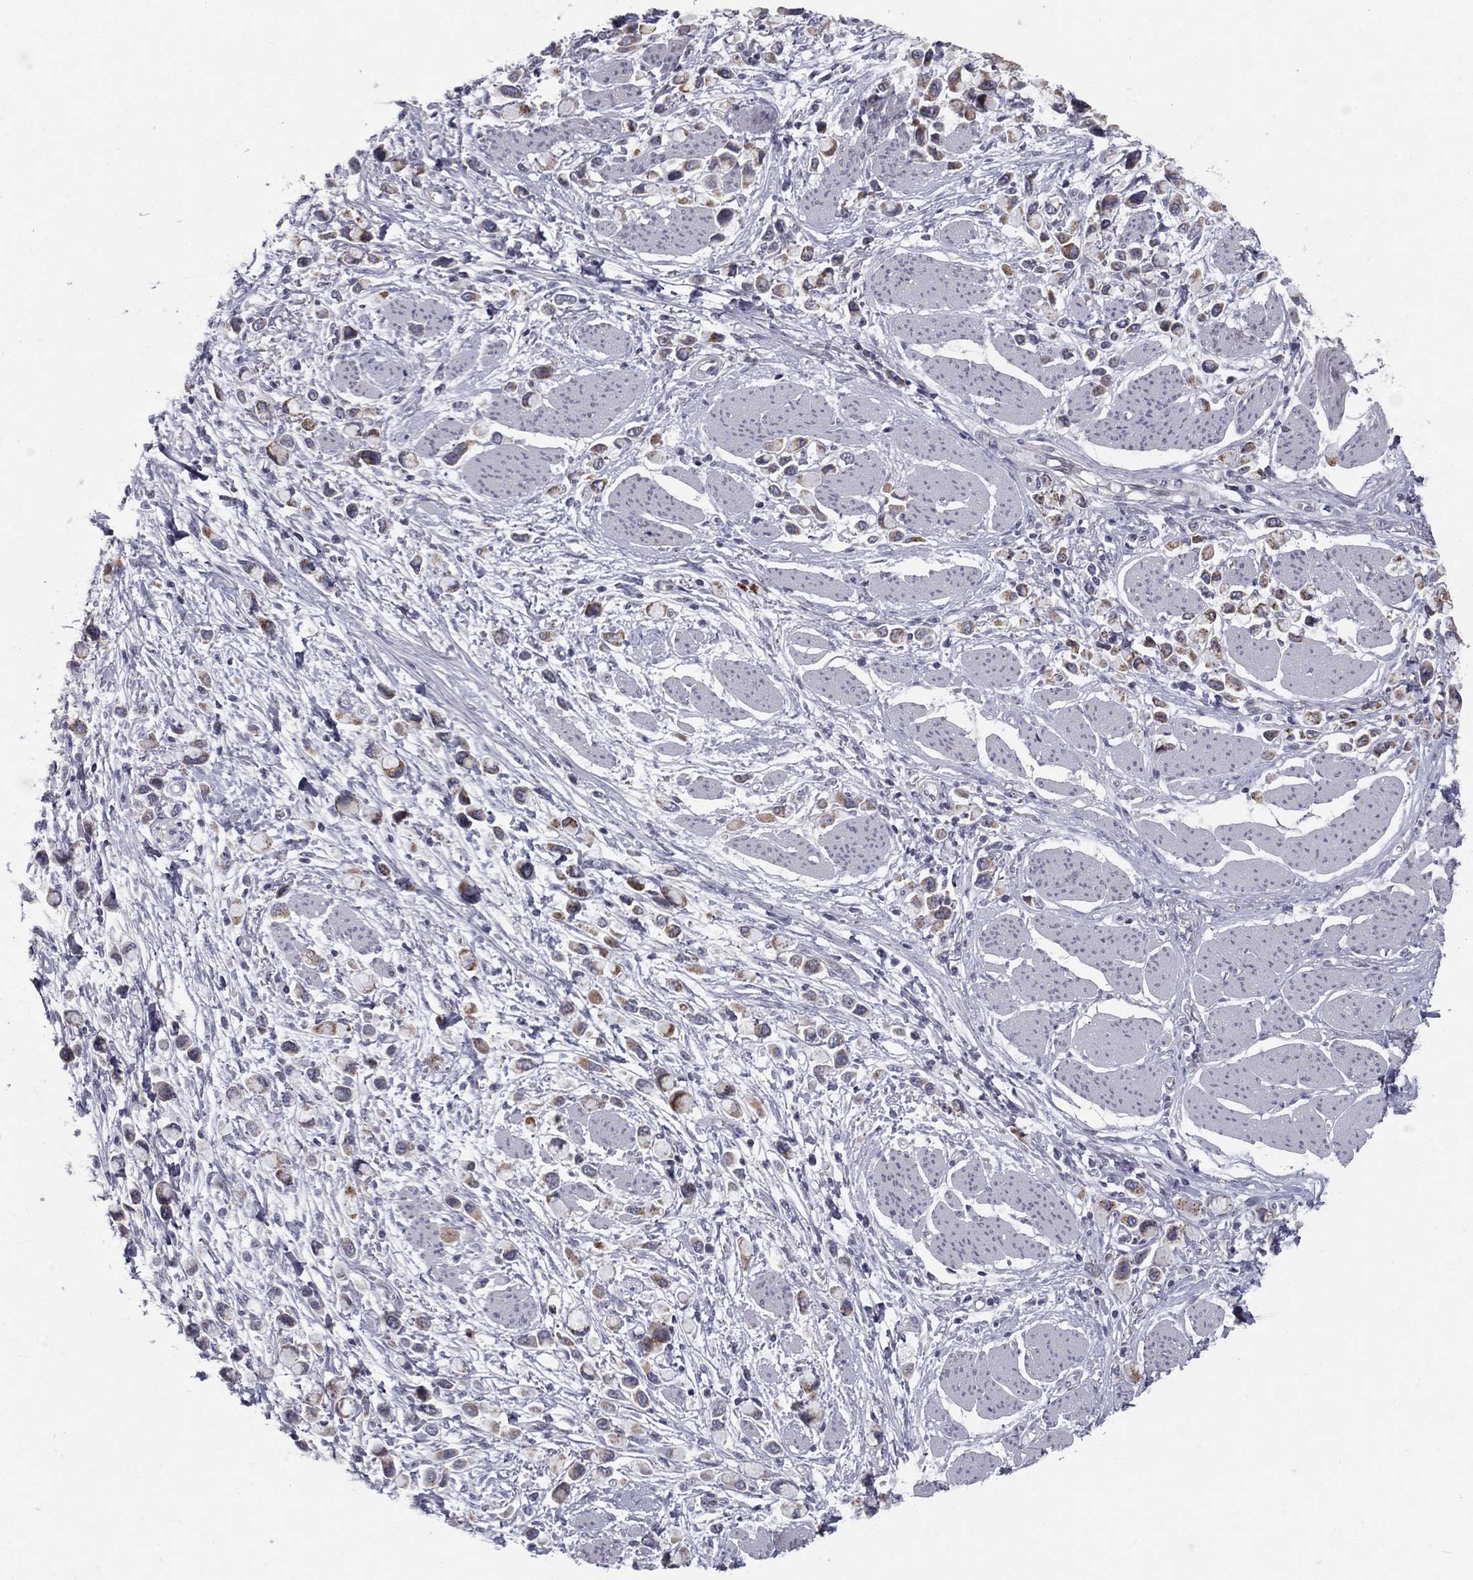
{"staining": {"intensity": "moderate", "quantity": "25%-75%", "location": "cytoplasmic/membranous"}, "tissue": "stomach cancer", "cell_type": "Tumor cells", "image_type": "cancer", "snomed": [{"axis": "morphology", "description": "Adenocarcinoma, NOS"}, {"axis": "topography", "description": "Stomach"}], "caption": "A brown stain shows moderate cytoplasmic/membranous expression of a protein in human stomach cancer tumor cells.", "gene": "CLIC6", "patient": {"sex": "female", "age": 81}}